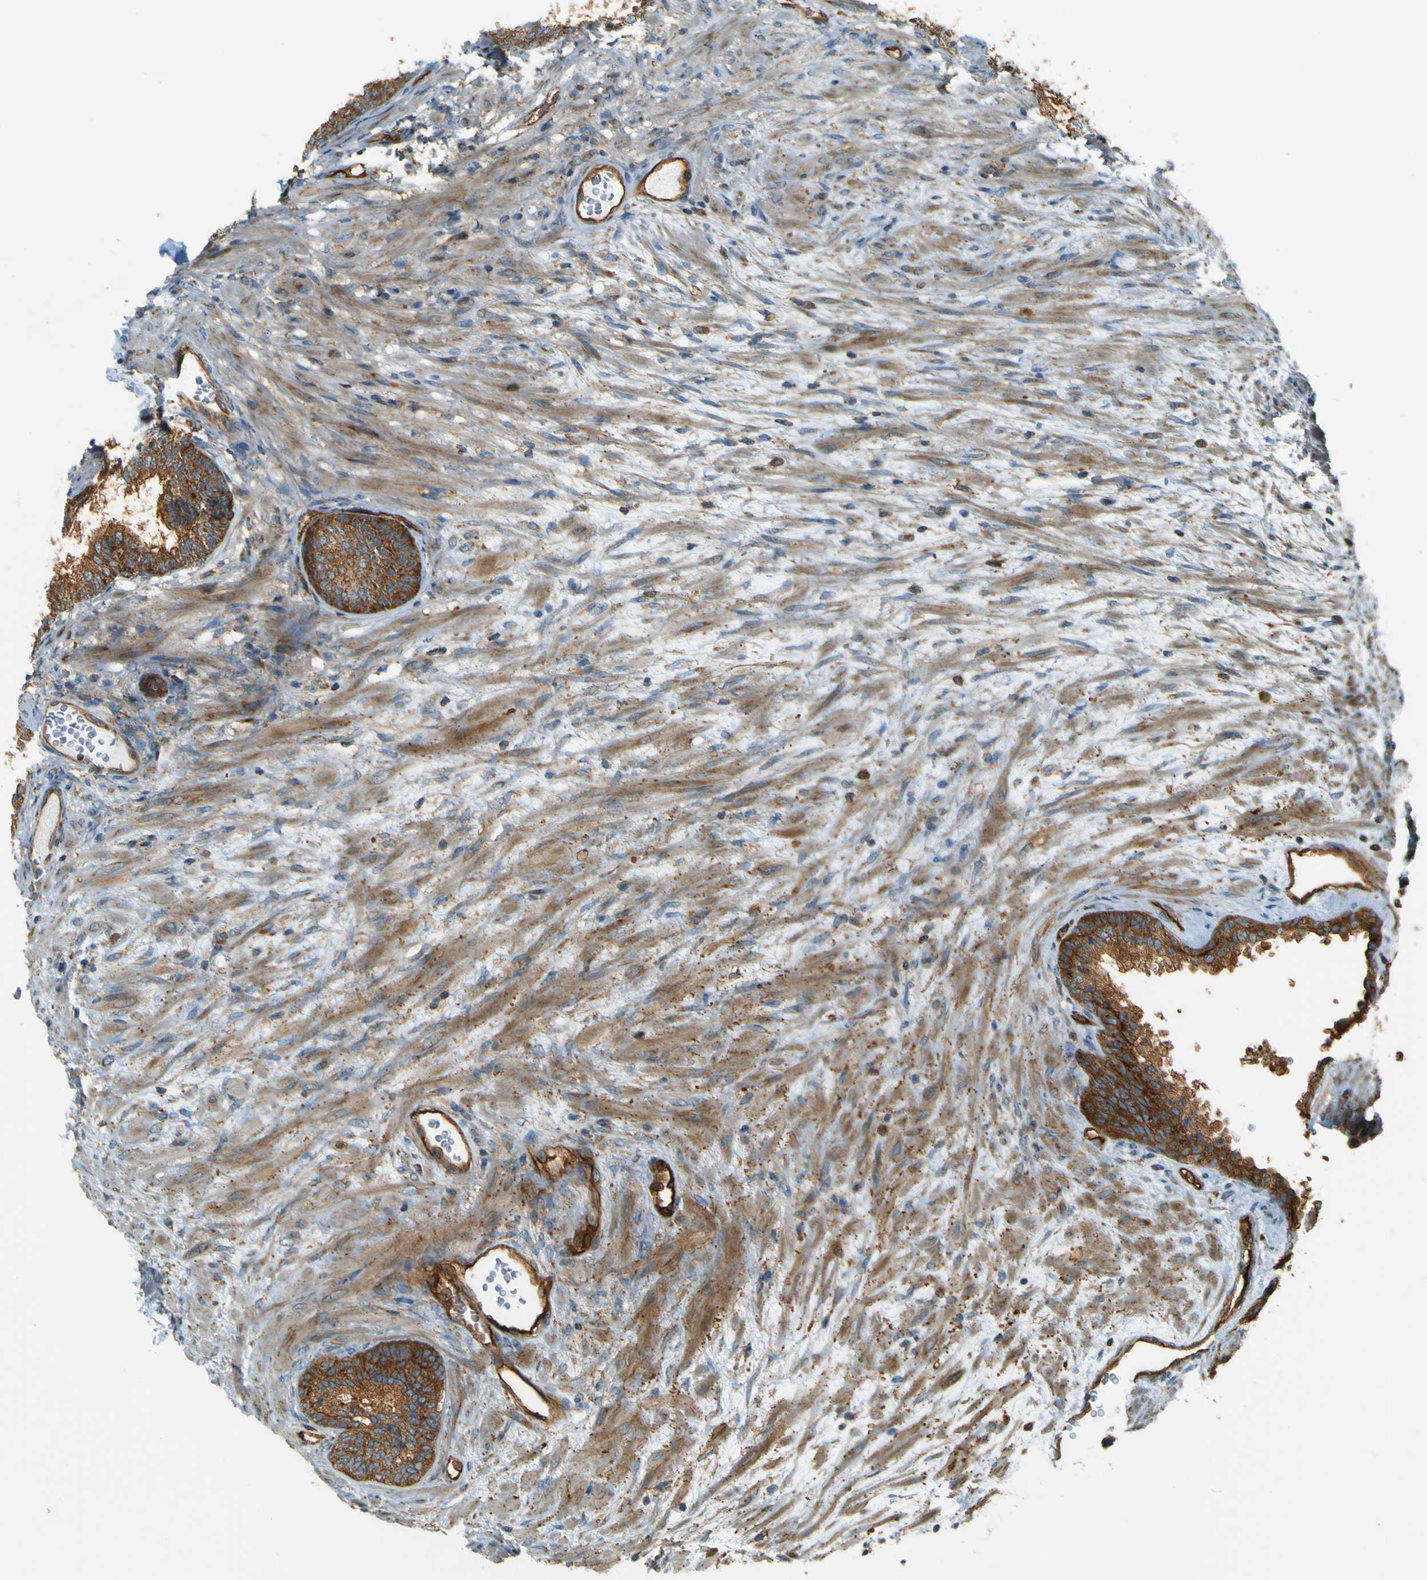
{"staining": {"intensity": "moderate", "quantity": ">75%", "location": "cytoplasmic/membranous"}, "tissue": "prostate", "cell_type": "Glandular cells", "image_type": "normal", "snomed": [{"axis": "morphology", "description": "Normal tissue, NOS"}, {"axis": "topography", "description": "Prostate"}], "caption": "Prostate stained for a protein (brown) demonstrates moderate cytoplasmic/membranous positive positivity in about >75% of glandular cells.", "gene": "DNAJC5", "patient": {"sex": "male", "age": 76}}